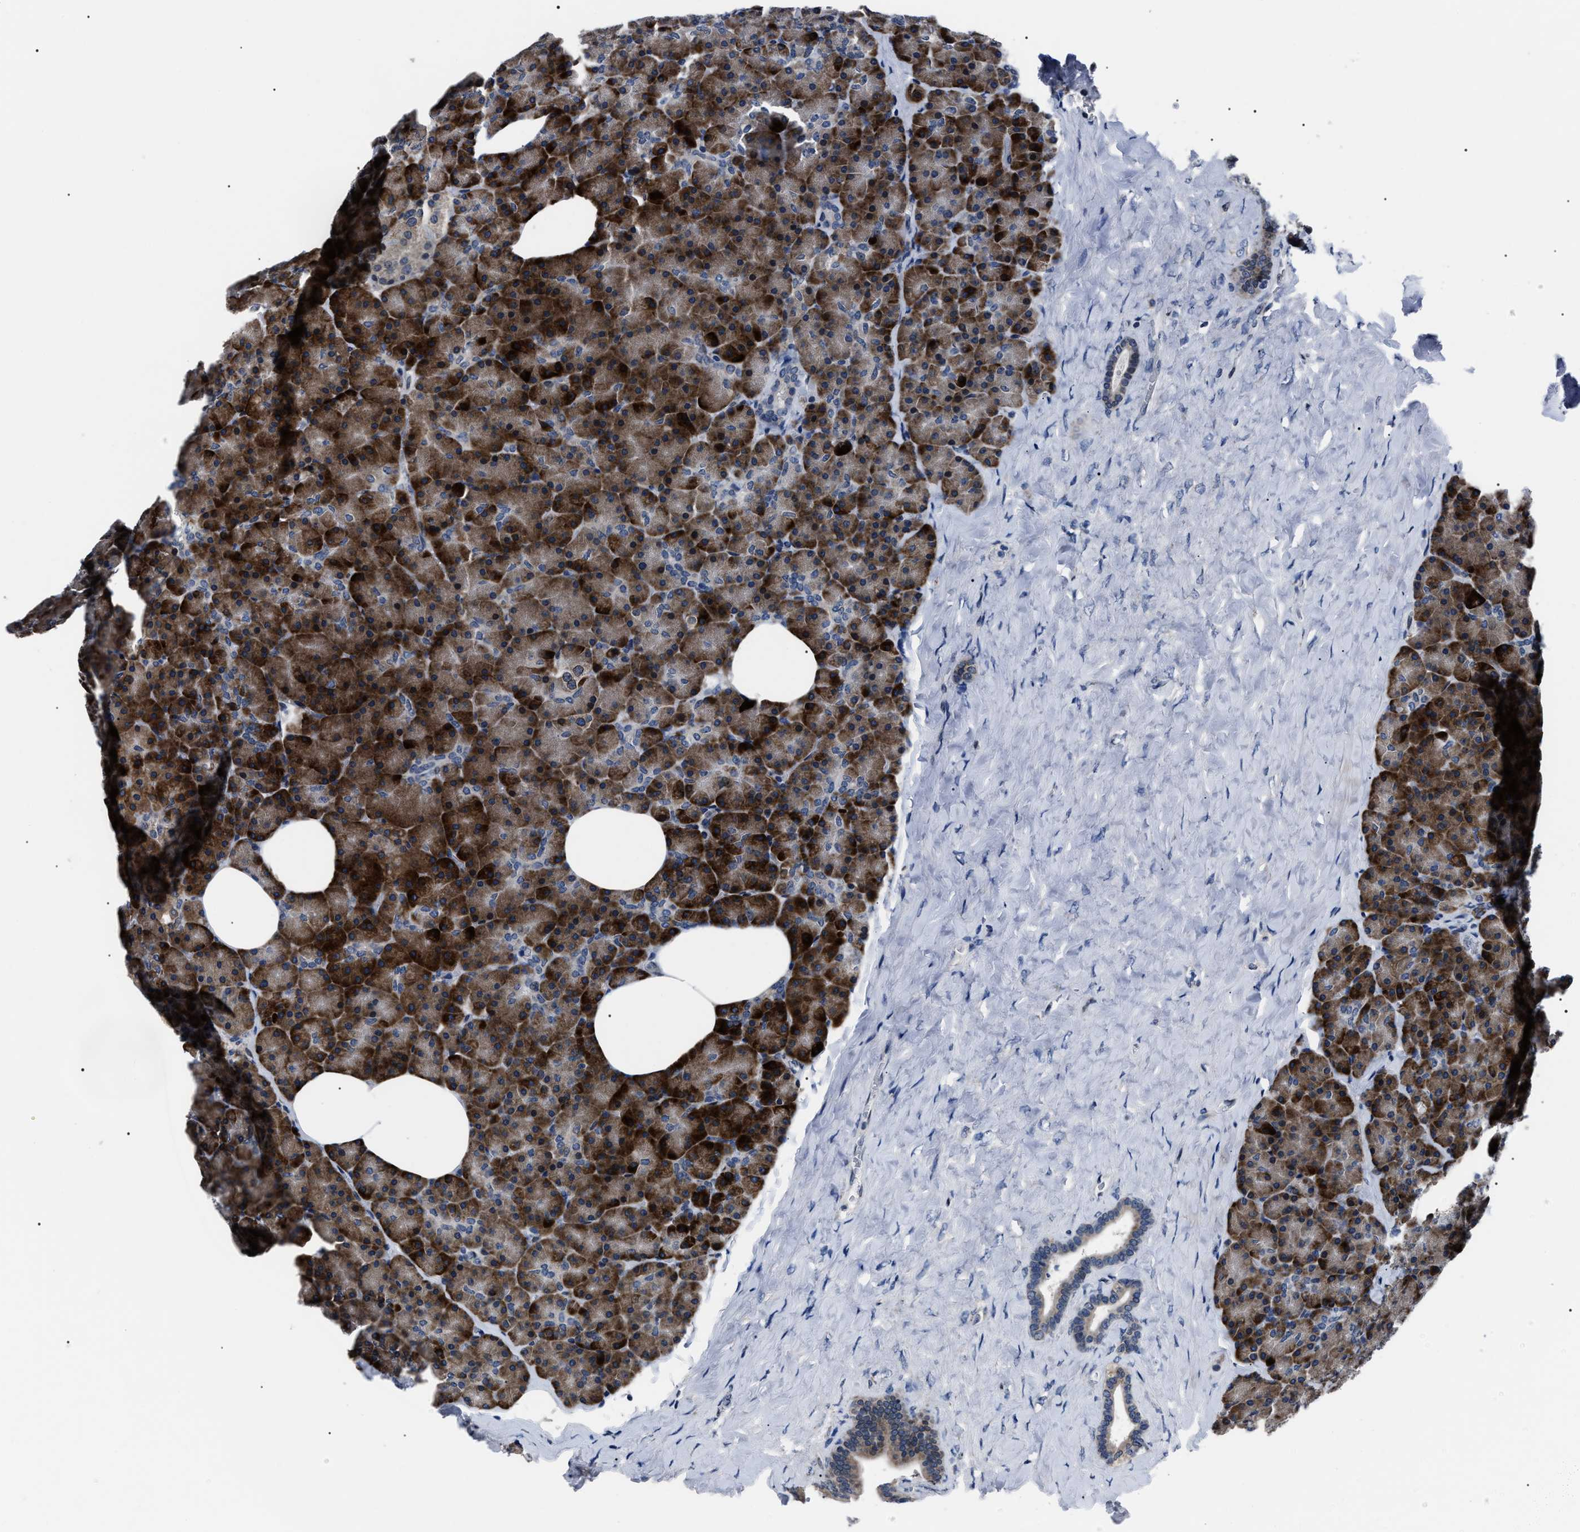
{"staining": {"intensity": "strong", "quantity": ">75%", "location": "cytoplasmic/membranous"}, "tissue": "pancreas", "cell_type": "Exocrine glandular cells", "image_type": "normal", "snomed": [{"axis": "morphology", "description": "Normal tissue, NOS"}, {"axis": "morphology", "description": "Carcinoid, malignant, NOS"}, {"axis": "topography", "description": "Pancreas"}], "caption": "Exocrine glandular cells display high levels of strong cytoplasmic/membranous expression in approximately >75% of cells in benign pancreas.", "gene": "LRRC14", "patient": {"sex": "female", "age": 35}}